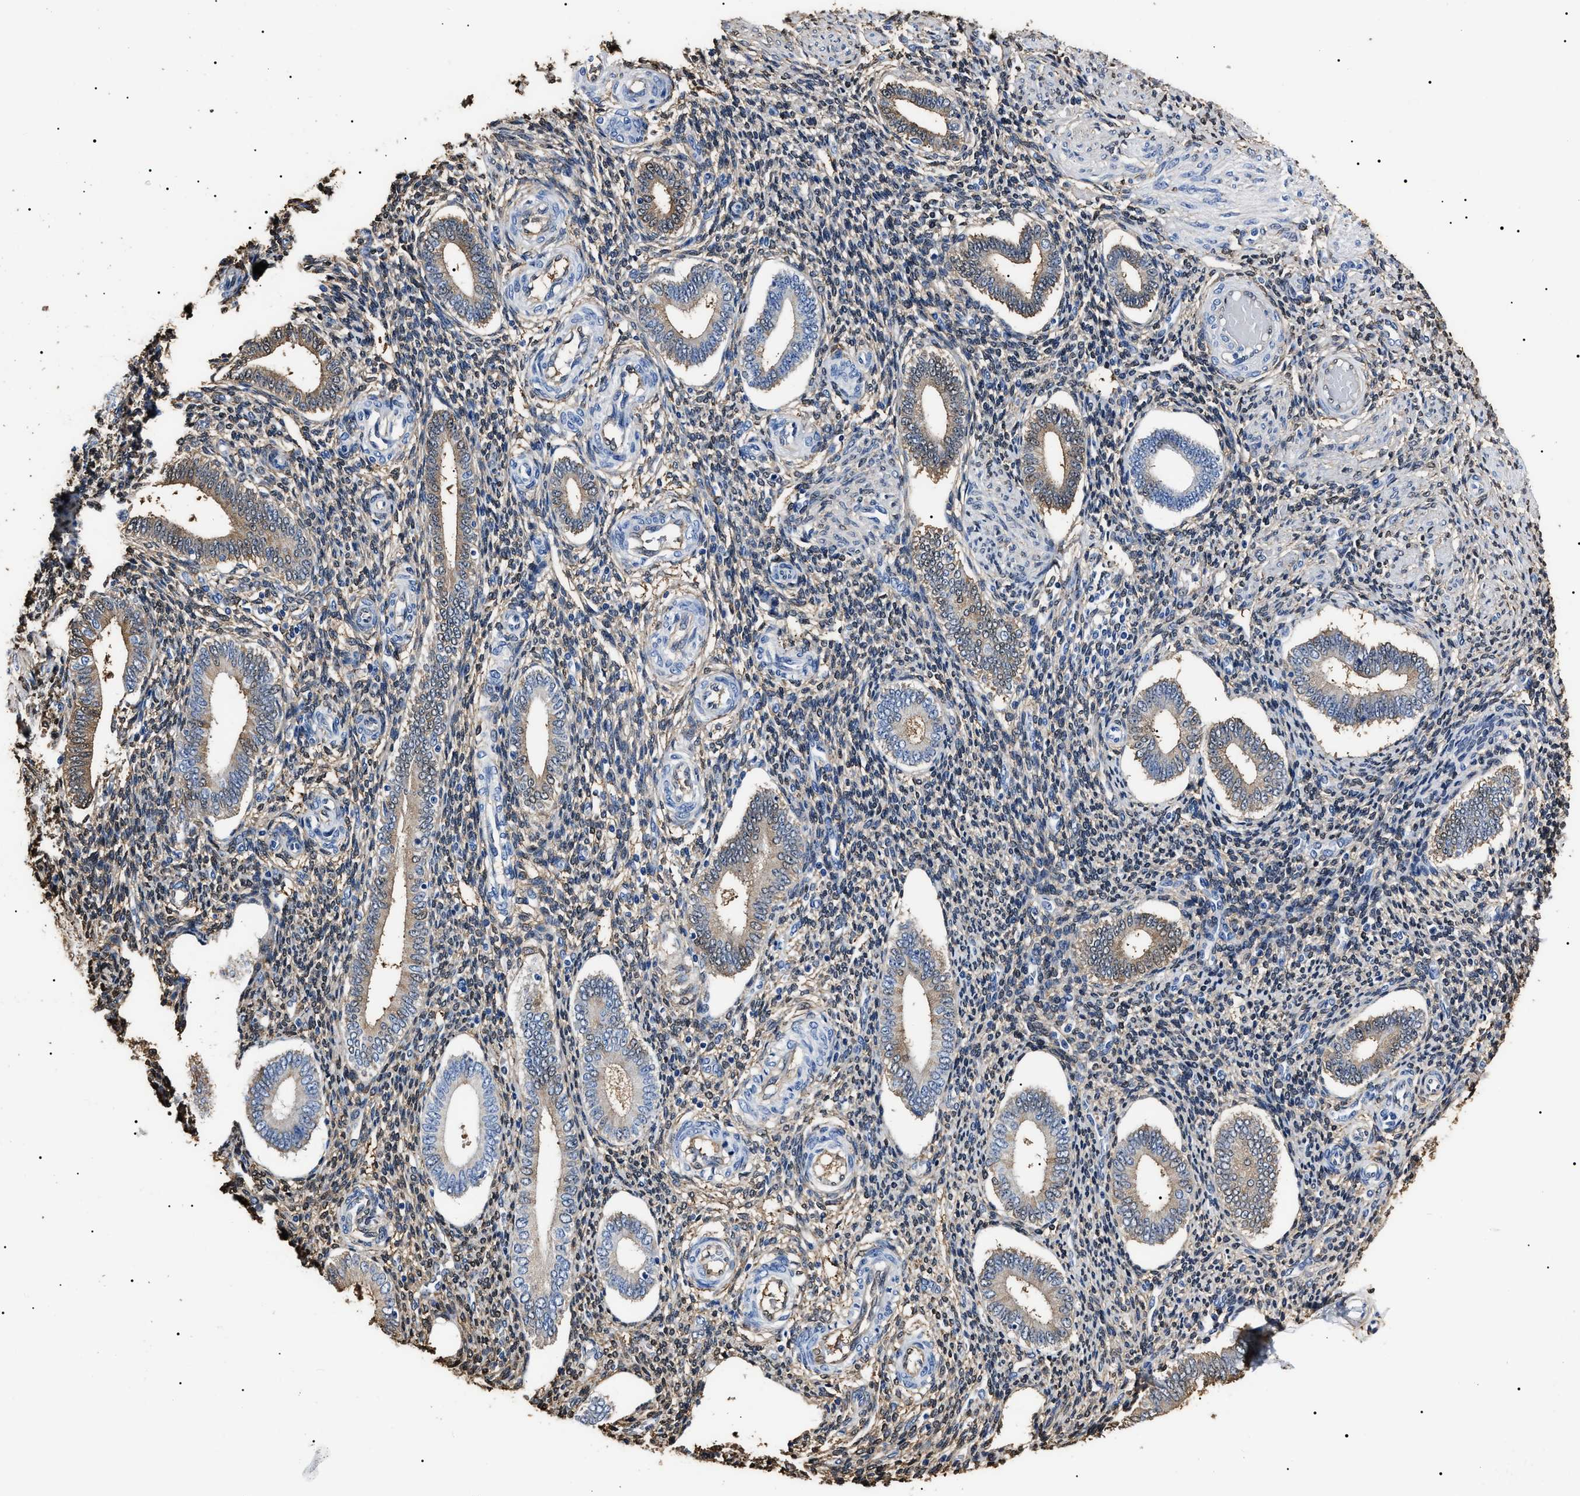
{"staining": {"intensity": "moderate", "quantity": "25%-75%", "location": "cytoplasmic/membranous"}, "tissue": "endometrium", "cell_type": "Cells in endometrial stroma", "image_type": "normal", "snomed": [{"axis": "morphology", "description": "Normal tissue, NOS"}, {"axis": "topography", "description": "Endometrium"}], "caption": "Immunohistochemistry (IHC) micrograph of unremarkable human endometrium stained for a protein (brown), which reveals medium levels of moderate cytoplasmic/membranous expression in about 25%-75% of cells in endometrial stroma.", "gene": "ALDH1A1", "patient": {"sex": "female", "age": 42}}